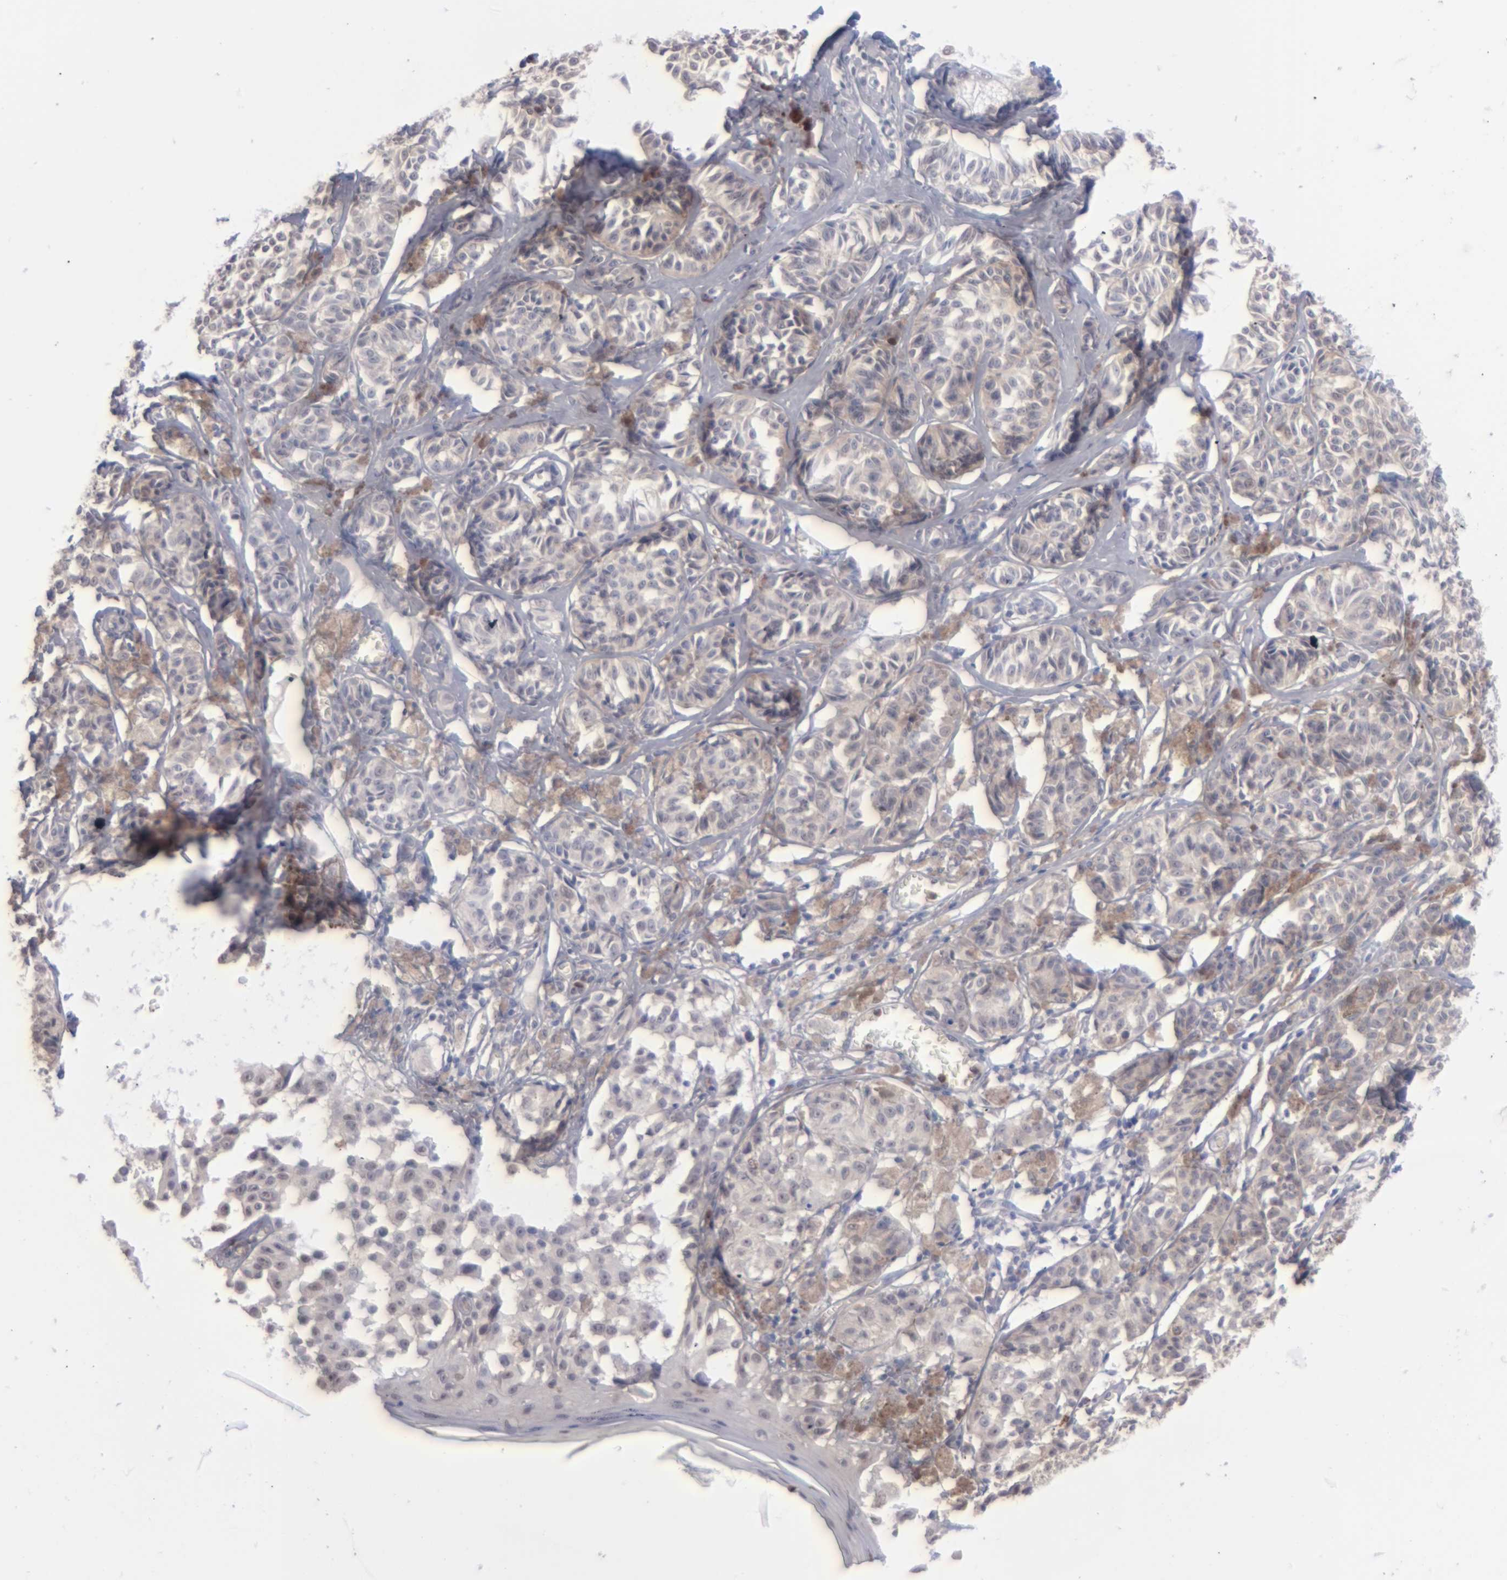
{"staining": {"intensity": "weak", "quantity": "25%-75%", "location": "cytoplasmic/membranous"}, "tissue": "melanoma", "cell_type": "Tumor cells", "image_type": "cancer", "snomed": [{"axis": "morphology", "description": "Malignant melanoma, NOS"}, {"axis": "topography", "description": "Skin"}], "caption": "A histopathology image of malignant melanoma stained for a protein exhibits weak cytoplasmic/membranous brown staining in tumor cells.", "gene": "MGAM", "patient": {"sex": "male", "age": 76}}